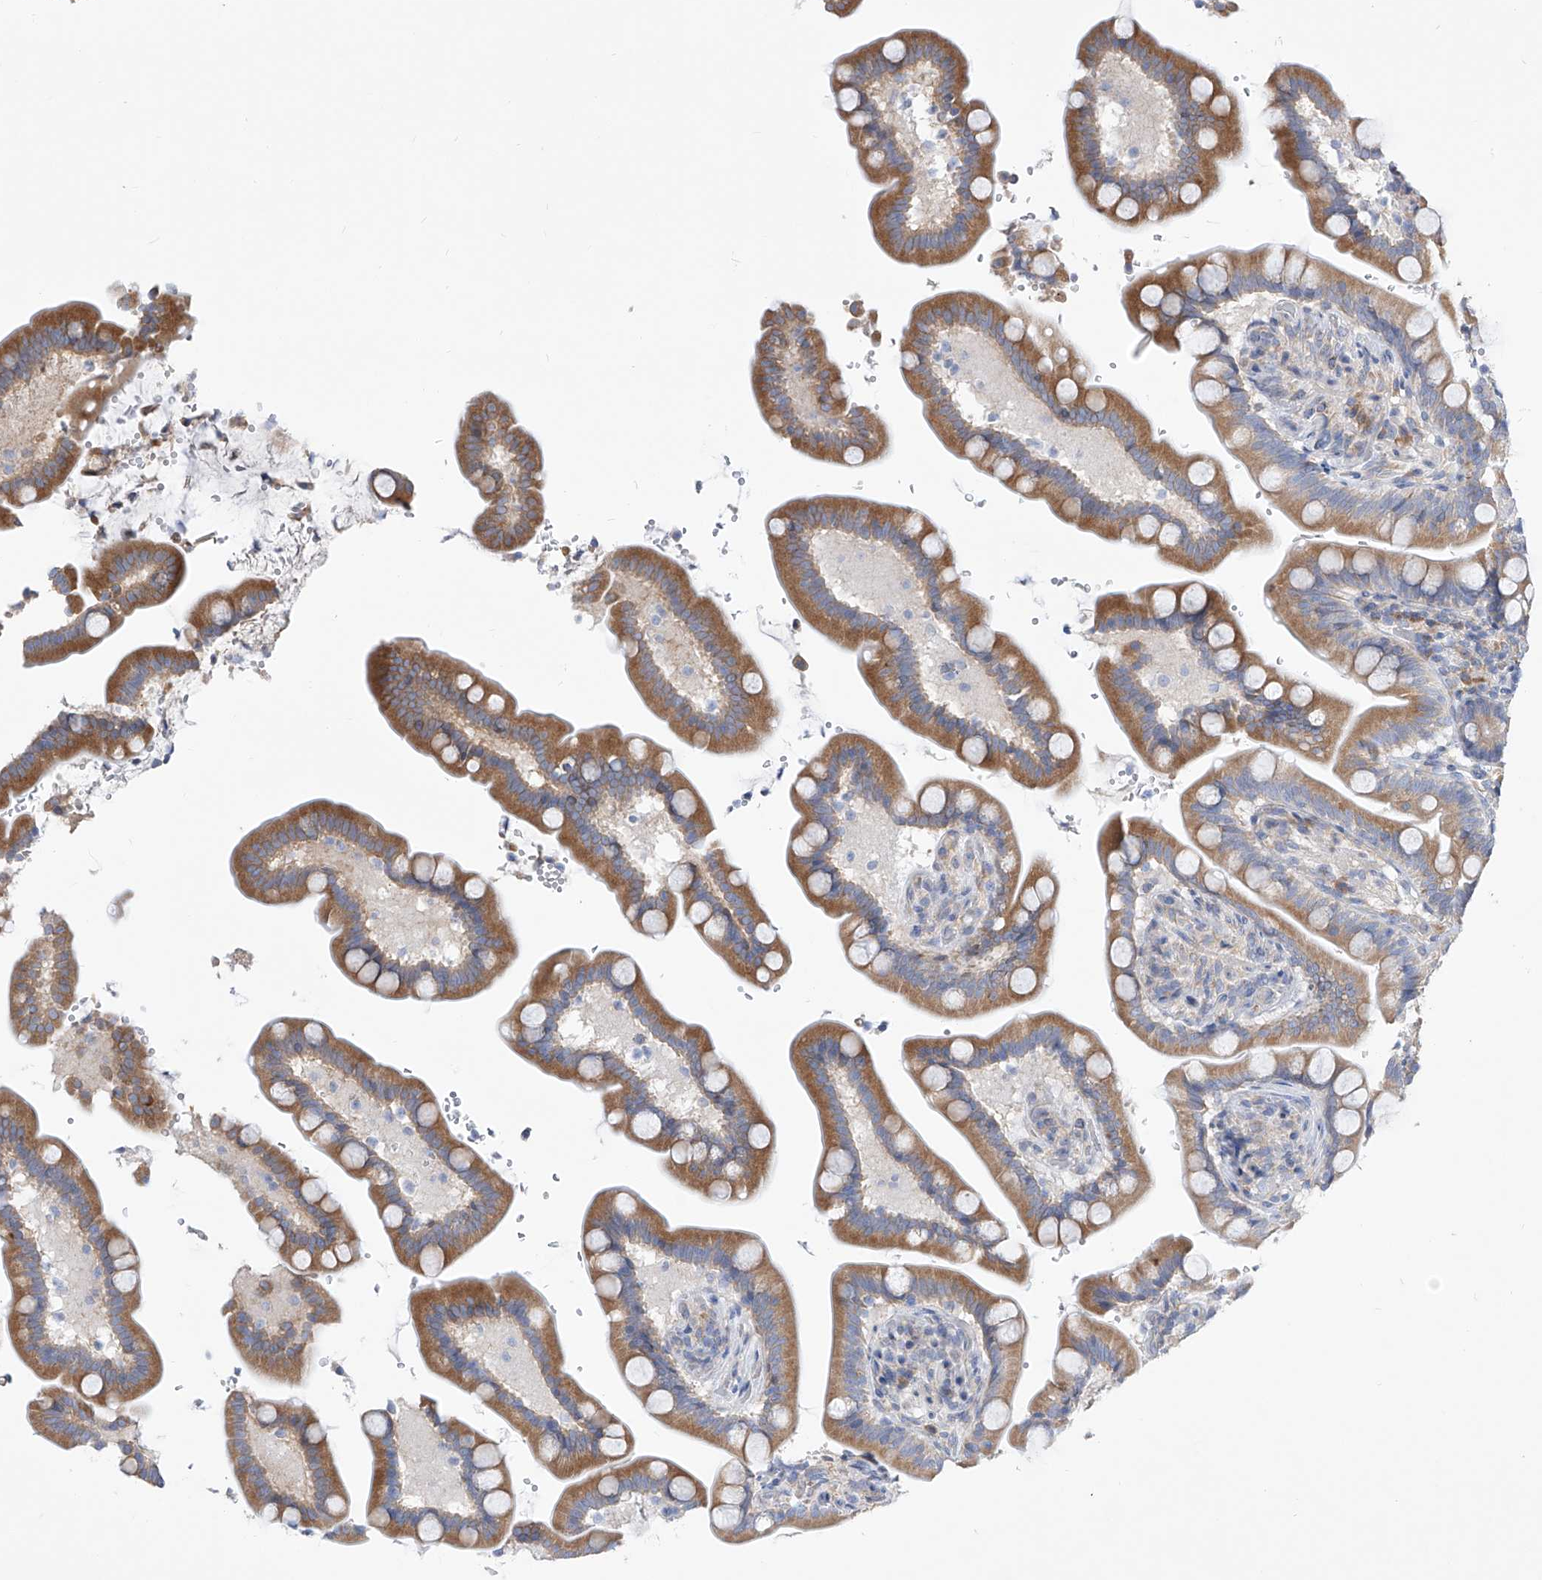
{"staining": {"intensity": "negative", "quantity": "none", "location": "none"}, "tissue": "colon", "cell_type": "Endothelial cells", "image_type": "normal", "snomed": [{"axis": "morphology", "description": "Normal tissue, NOS"}, {"axis": "topography", "description": "Smooth muscle"}, {"axis": "topography", "description": "Colon"}], "caption": "Endothelial cells are negative for brown protein staining in benign colon. Brightfield microscopy of immunohistochemistry (IHC) stained with DAB (3,3'-diaminobenzidine) (brown) and hematoxylin (blue), captured at high magnification.", "gene": "UFL1", "patient": {"sex": "male", "age": 73}}